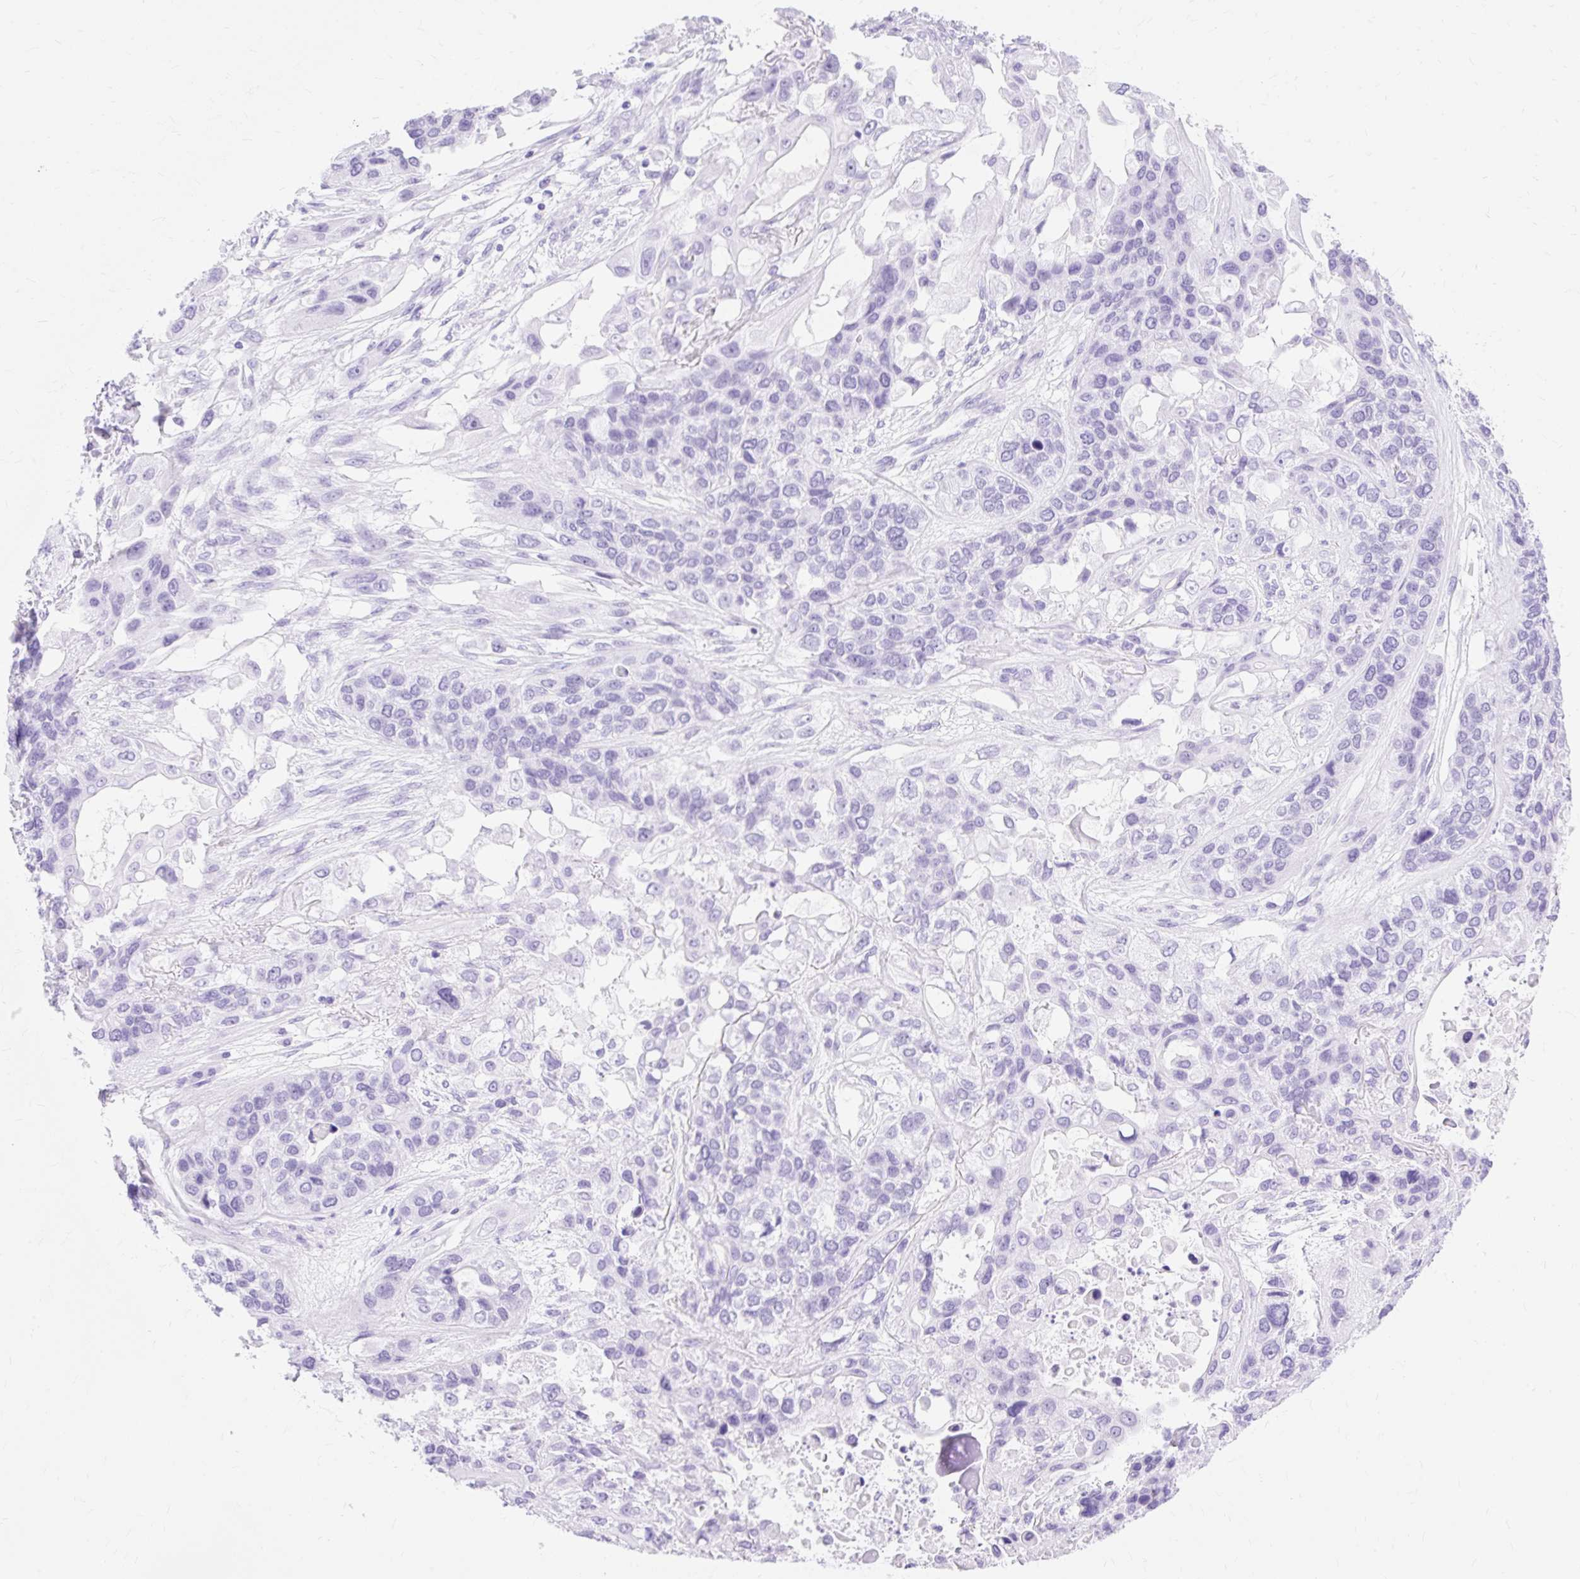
{"staining": {"intensity": "negative", "quantity": "none", "location": "none"}, "tissue": "lung cancer", "cell_type": "Tumor cells", "image_type": "cancer", "snomed": [{"axis": "morphology", "description": "Squamous cell carcinoma, NOS"}, {"axis": "topography", "description": "Lung"}], "caption": "The image demonstrates no significant expression in tumor cells of lung cancer. (DAB (3,3'-diaminobenzidine) immunohistochemistry (IHC) visualized using brightfield microscopy, high magnification).", "gene": "MBP", "patient": {"sex": "female", "age": 70}}